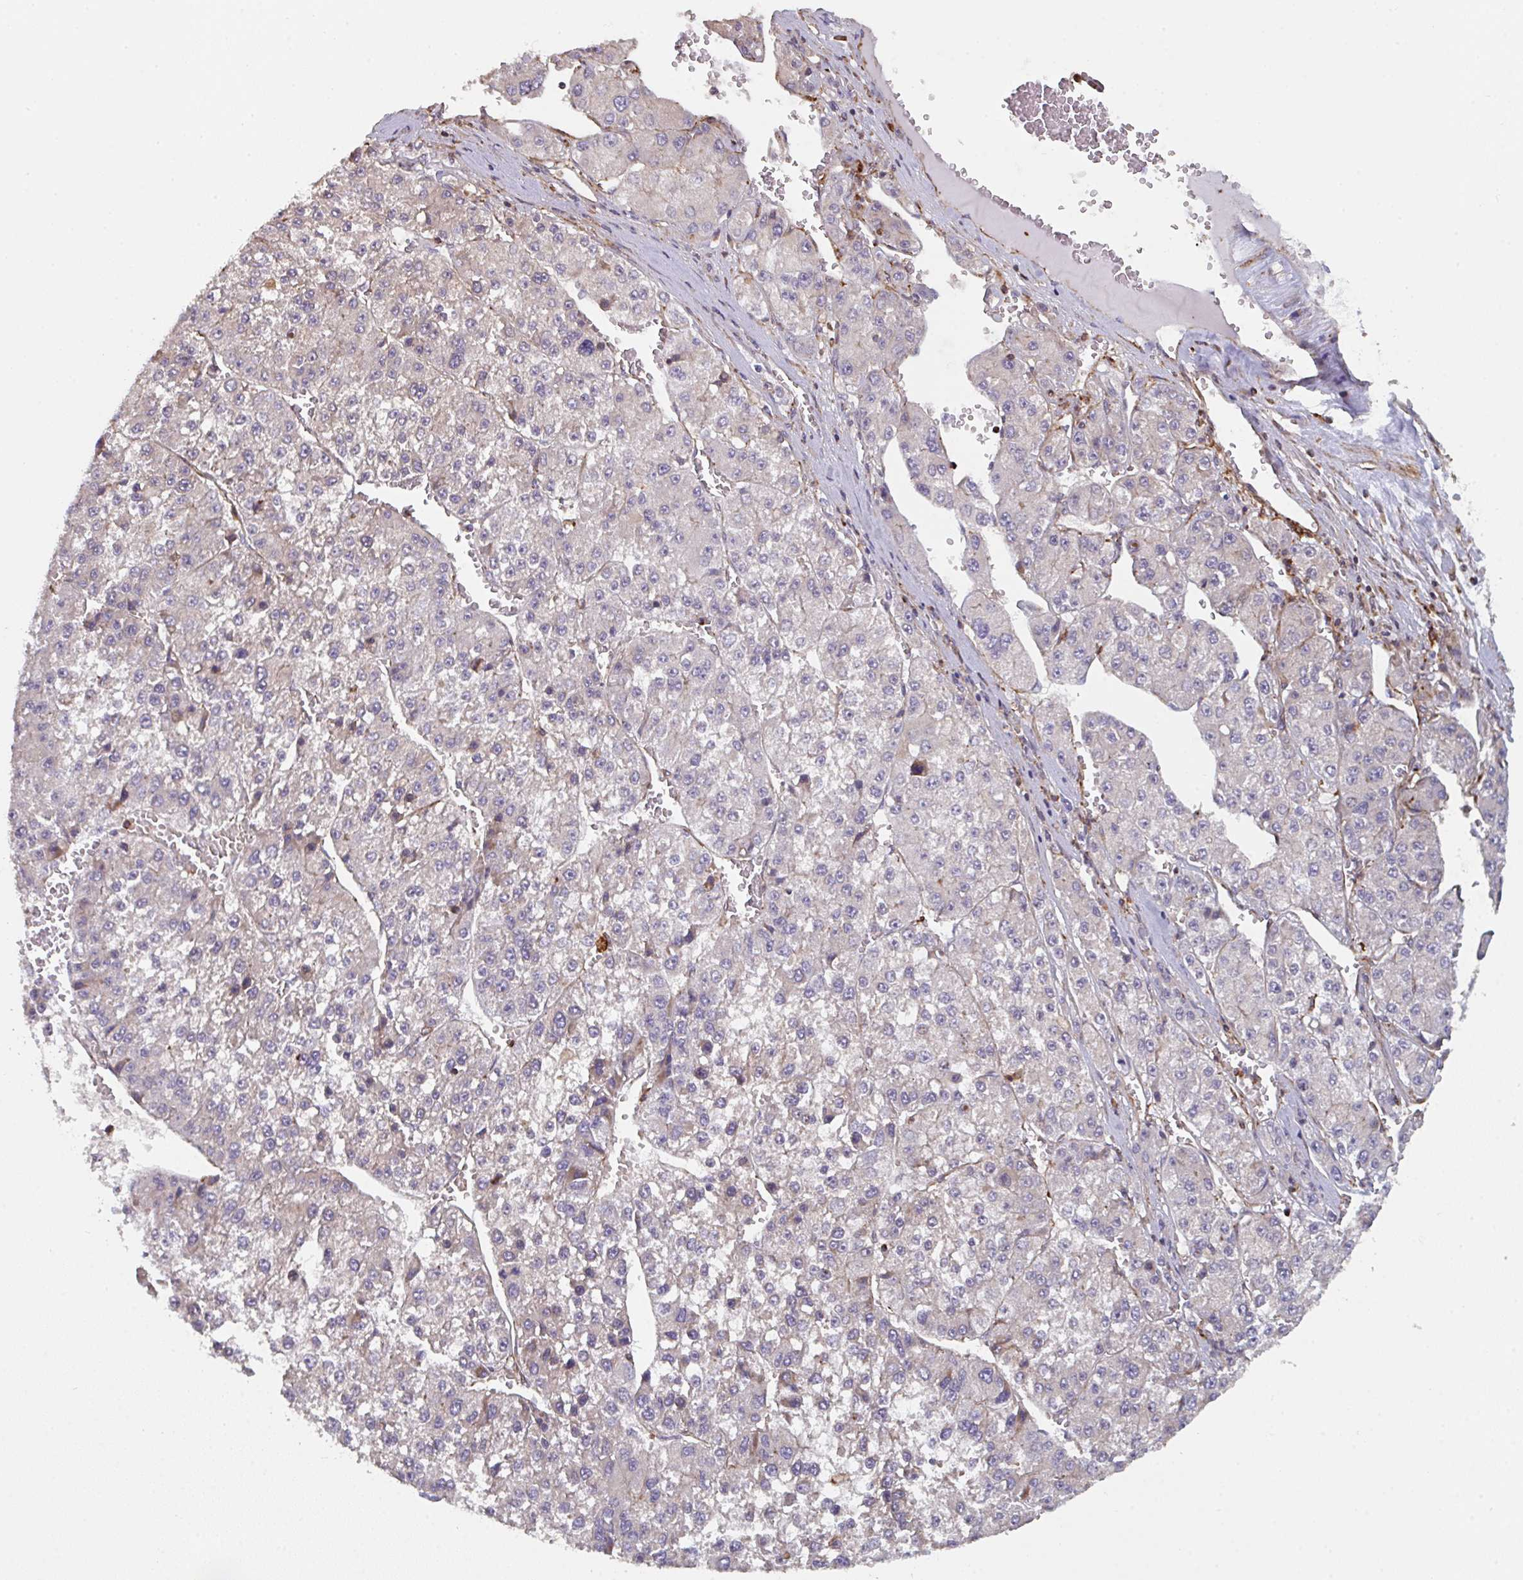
{"staining": {"intensity": "negative", "quantity": "none", "location": "none"}, "tissue": "liver cancer", "cell_type": "Tumor cells", "image_type": "cancer", "snomed": [{"axis": "morphology", "description": "Carcinoma, Hepatocellular, NOS"}, {"axis": "topography", "description": "Liver"}], "caption": "This is an immunohistochemistry photomicrograph of liver cancer. There is no staining in tumor cells.", "gene": "FZD2", "patient": {"sex": "female", "age": 73}}